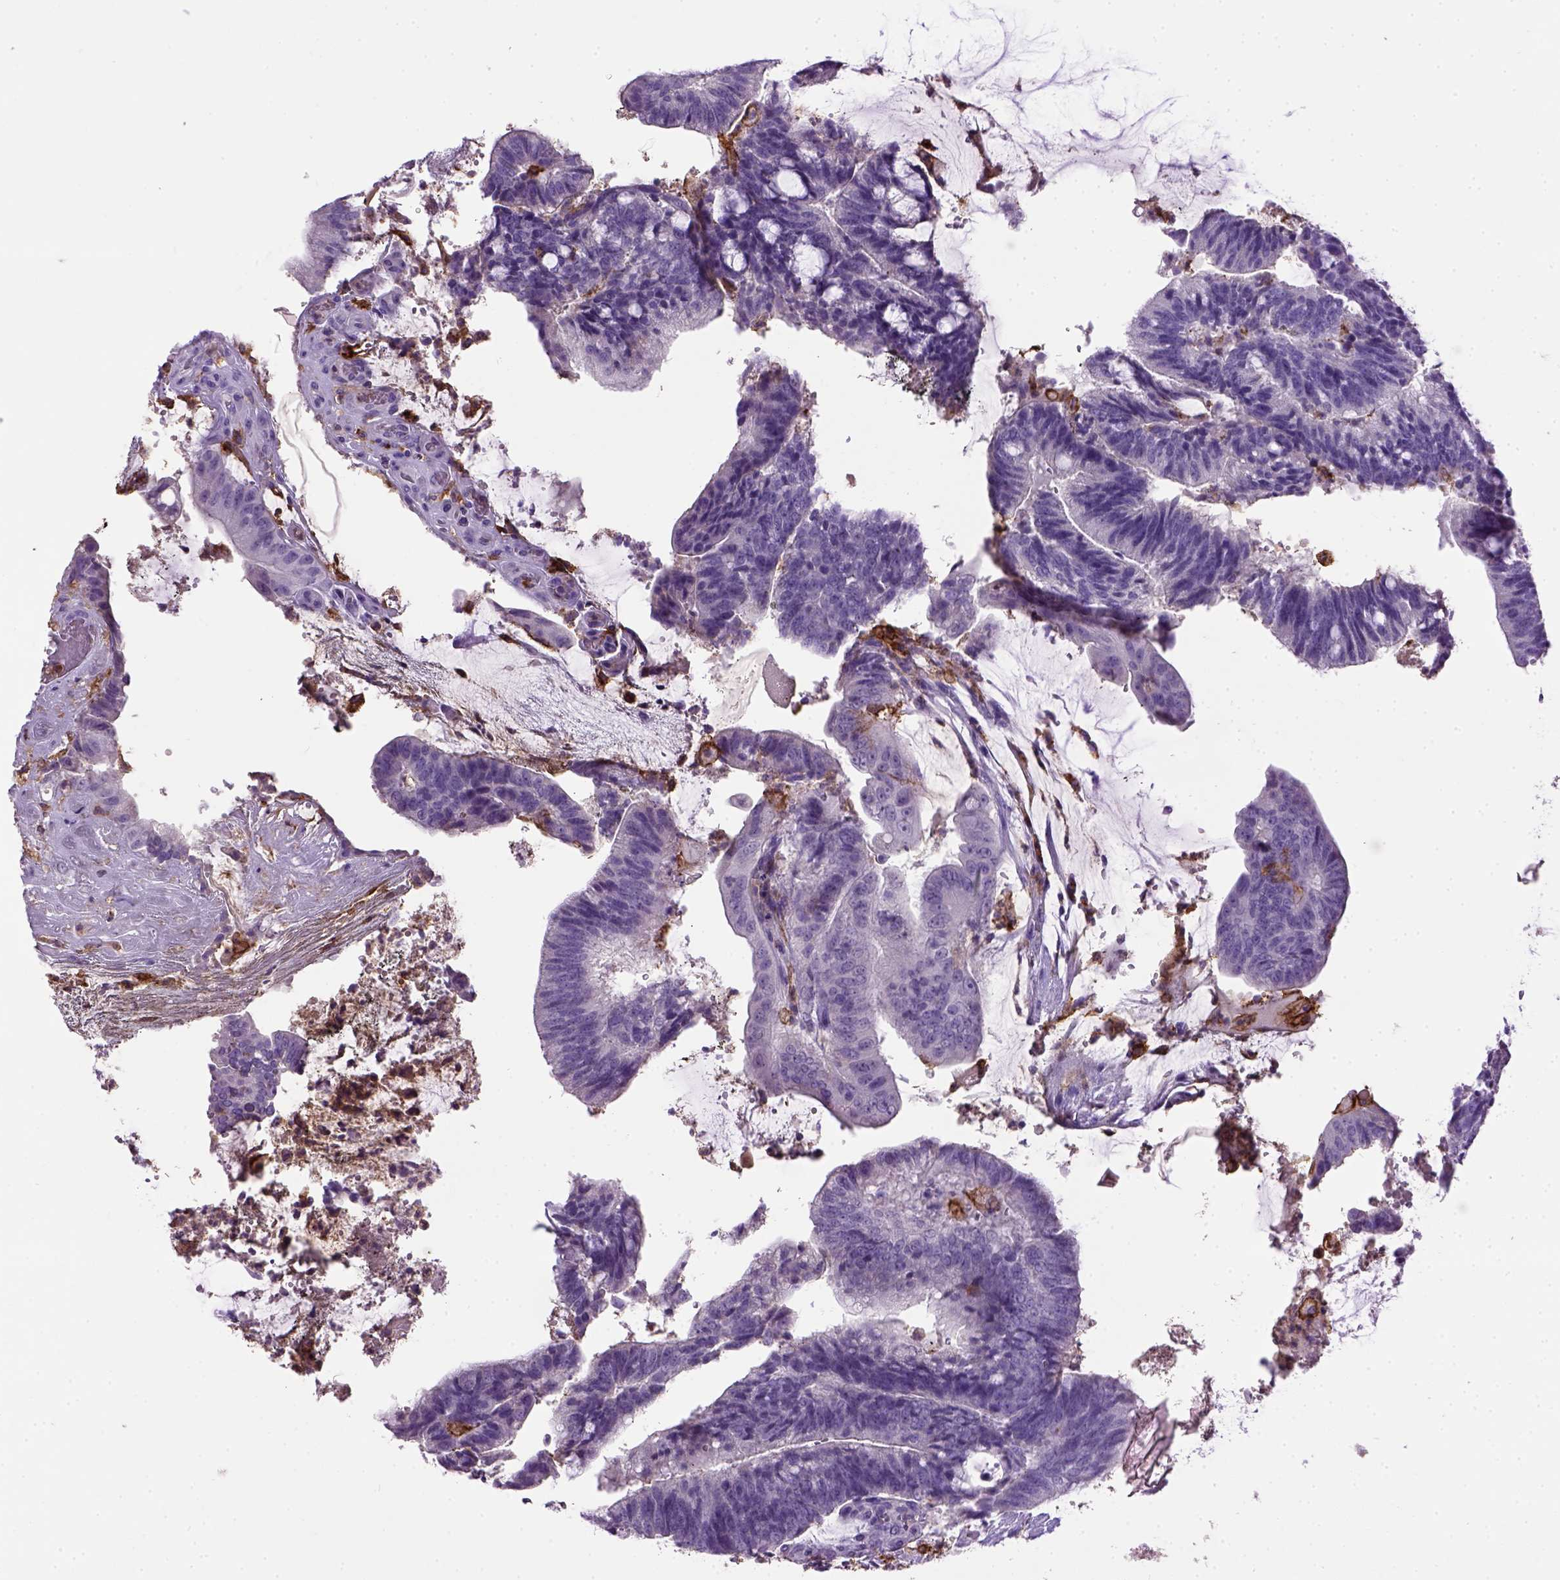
{"staining": {"intensity": "negative", "quantity": "none", "location": "none"}, "tissue": "colorectal cancer", "cell_type": "Tumor cells", "image_type": "cancer", "snomed": [{"axis": "morphology", "description": "Adenocarcinoma, NOS"}, {"axis": "topography", "description": "Colon"}], "caption": "Immunohistochemistry histopathology image of human colorectal adenocarcinoma stained for a protein (brown), which demonstrates no staining in tumor cells.", "gene": "ITGAX", "patient": {"sex": "female", "age": 43}}